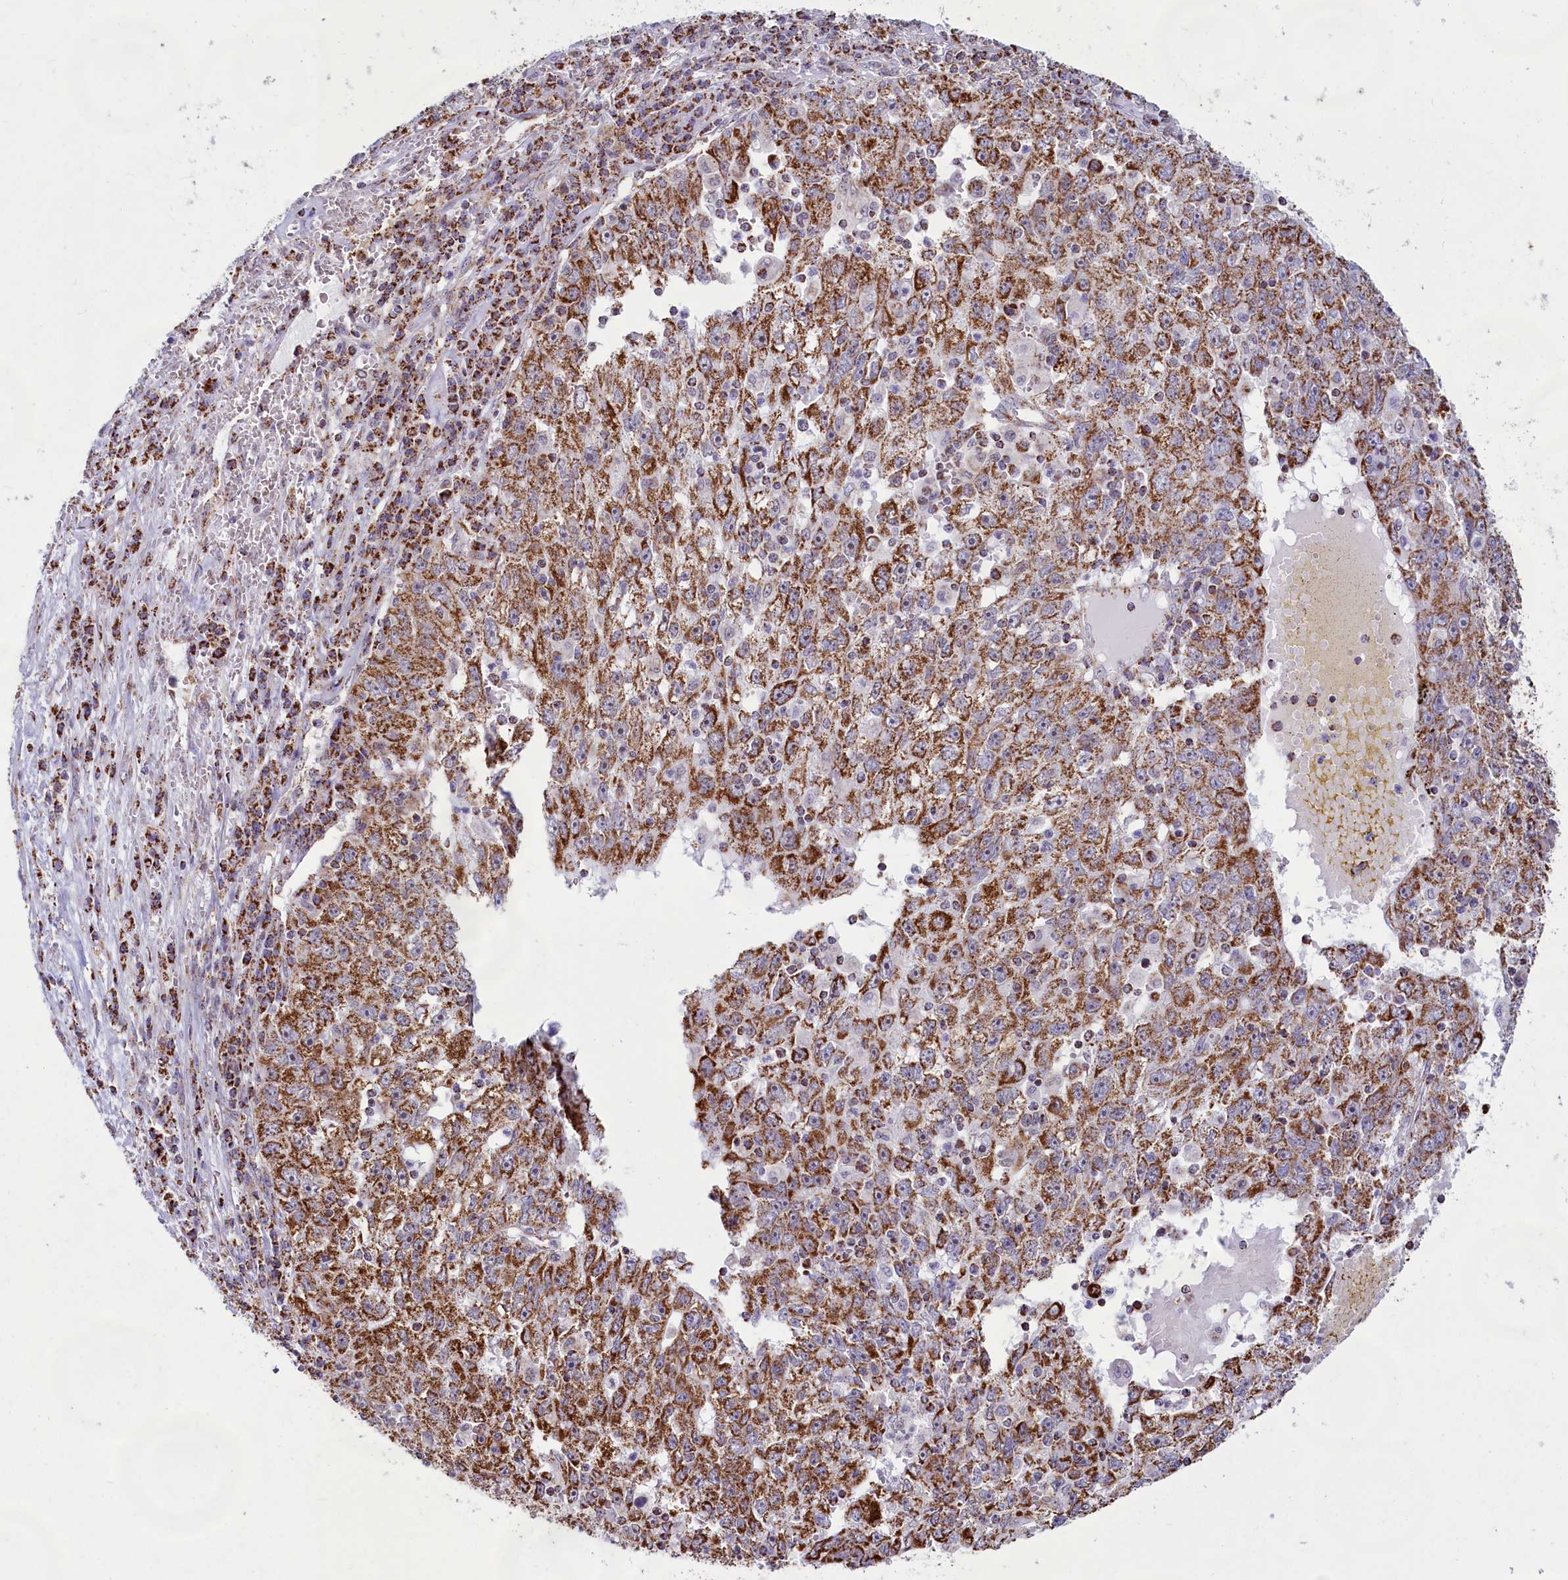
{"staining": {"intensity": "strong", "quantity": ">75%", "location": "cytoplasmic/membranous"}, "tissue": "liver cancer", "cell_type": "Tumor cells", "image_type": "cancer", "snomed": [{"axis": "morphology", "description": "Carcinoma, Hepatocellular, NOS"}, {"axis": "topography", "description": "Liver"}], "caption": "An immunohistochemistry (IHC) photomicrograph of neoplastic tissue is shown. Protein staining in brown shows strong cytoplasmic/membranous positivity in liver hepatocellular carcinoma within tumor cells.", "gene": "C1D", "patient": {"sex": "male", "age": 49}}